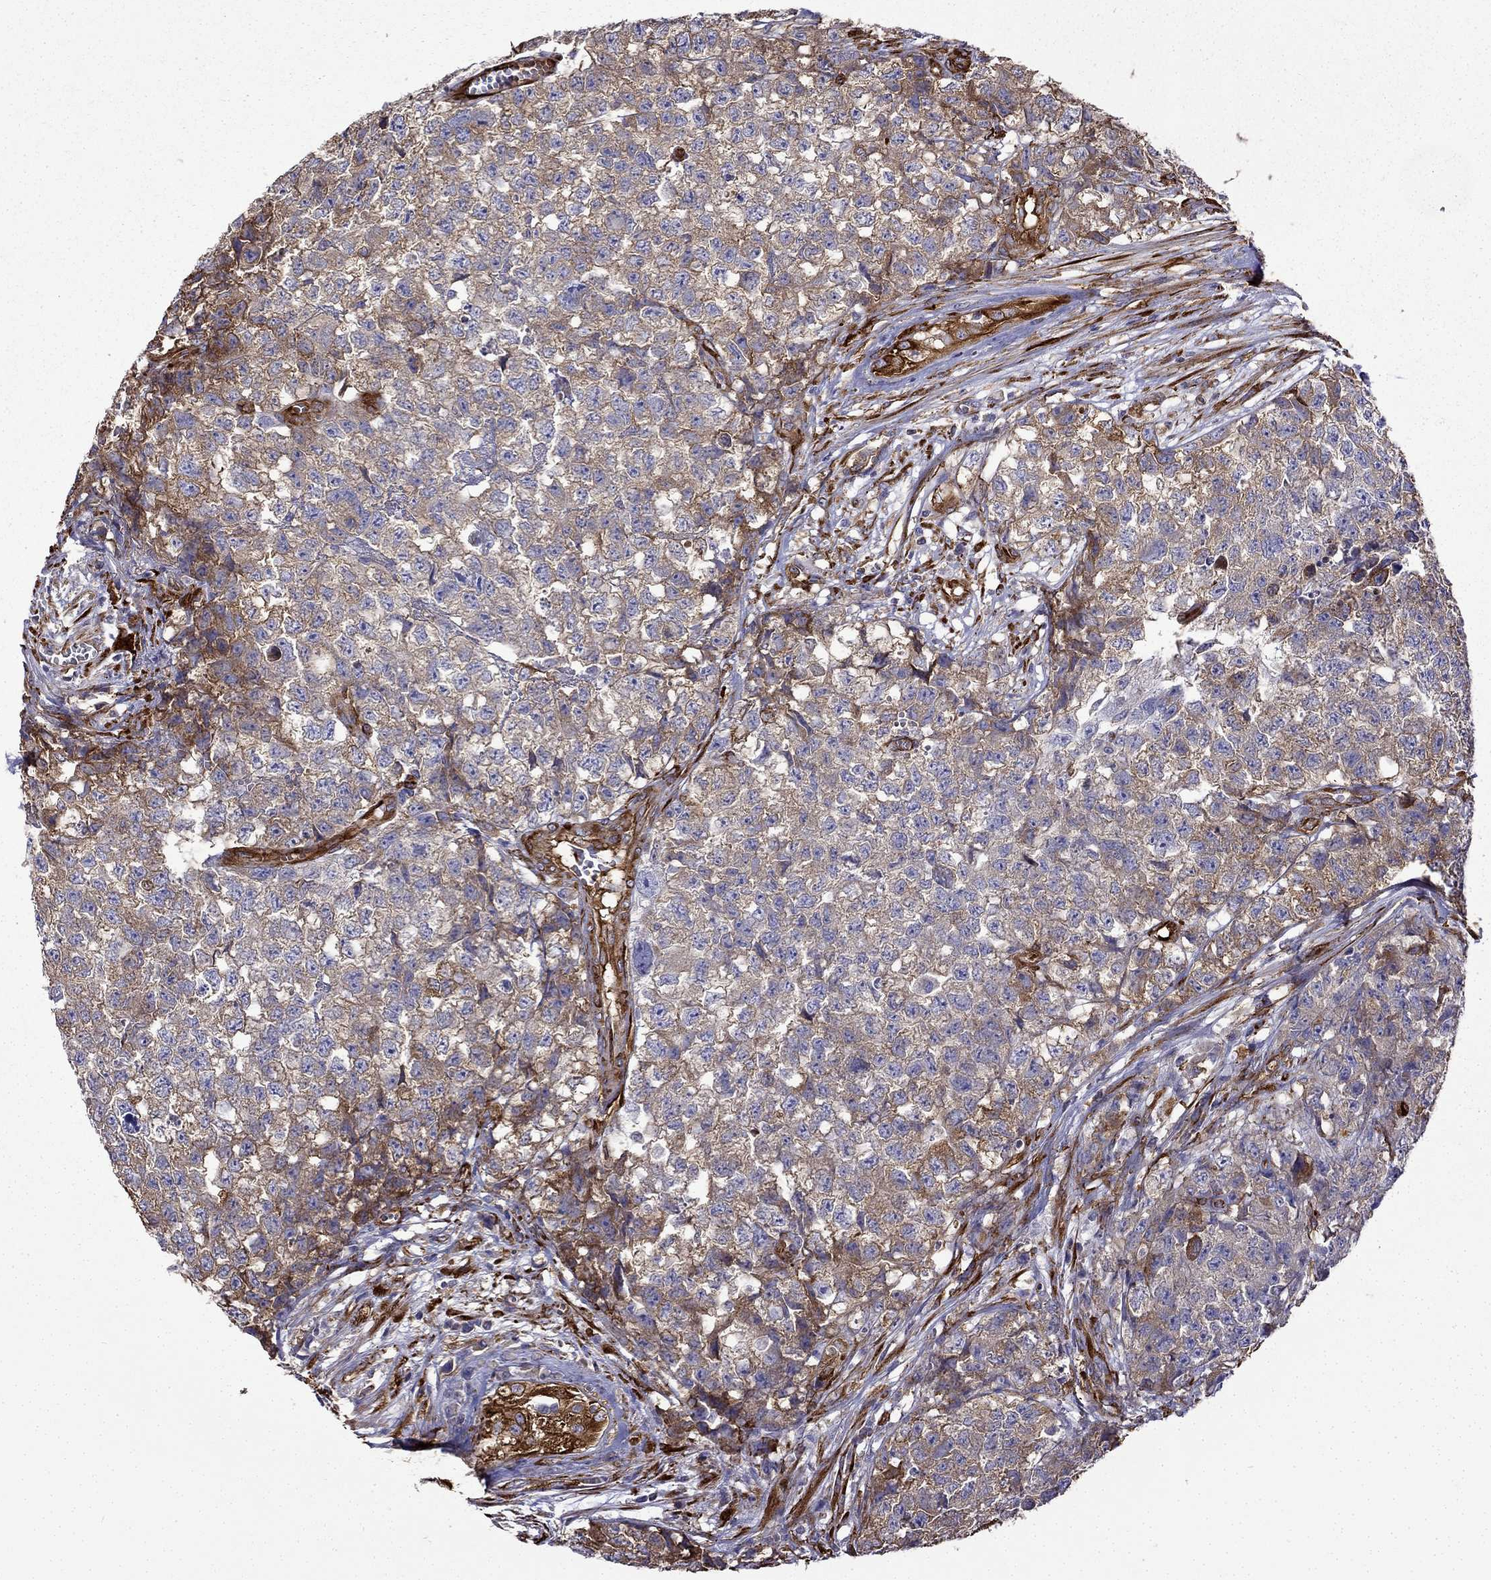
{"staining": {"intensity": "moderate", "quantity": ">75%", "location": "cytoplasmic/membranous"}, "tissue": "testis cancer", "cell_type": "Tumor cells", "image_type": "cancer", "snomed": [{"axis": "morphology", "description": "Seminoma, NOS"}, {"axis": "morphology", "description": "Carcinoma, Embryonal, NOS"}, {"axis": "topography", "description": "Testis"}], "caption": "High-magnification brightfield microscopy of testis cancer (embryonal carcinoma) stained with DAB (brown) and counterstained with hematoxylin (blue). tumor cells exhibit moderate cytoplasmic/membranous positivity is present in approximately>75% of cells.", "gene": "MAP4", "patient": {"sex": "male", "age": 22}}